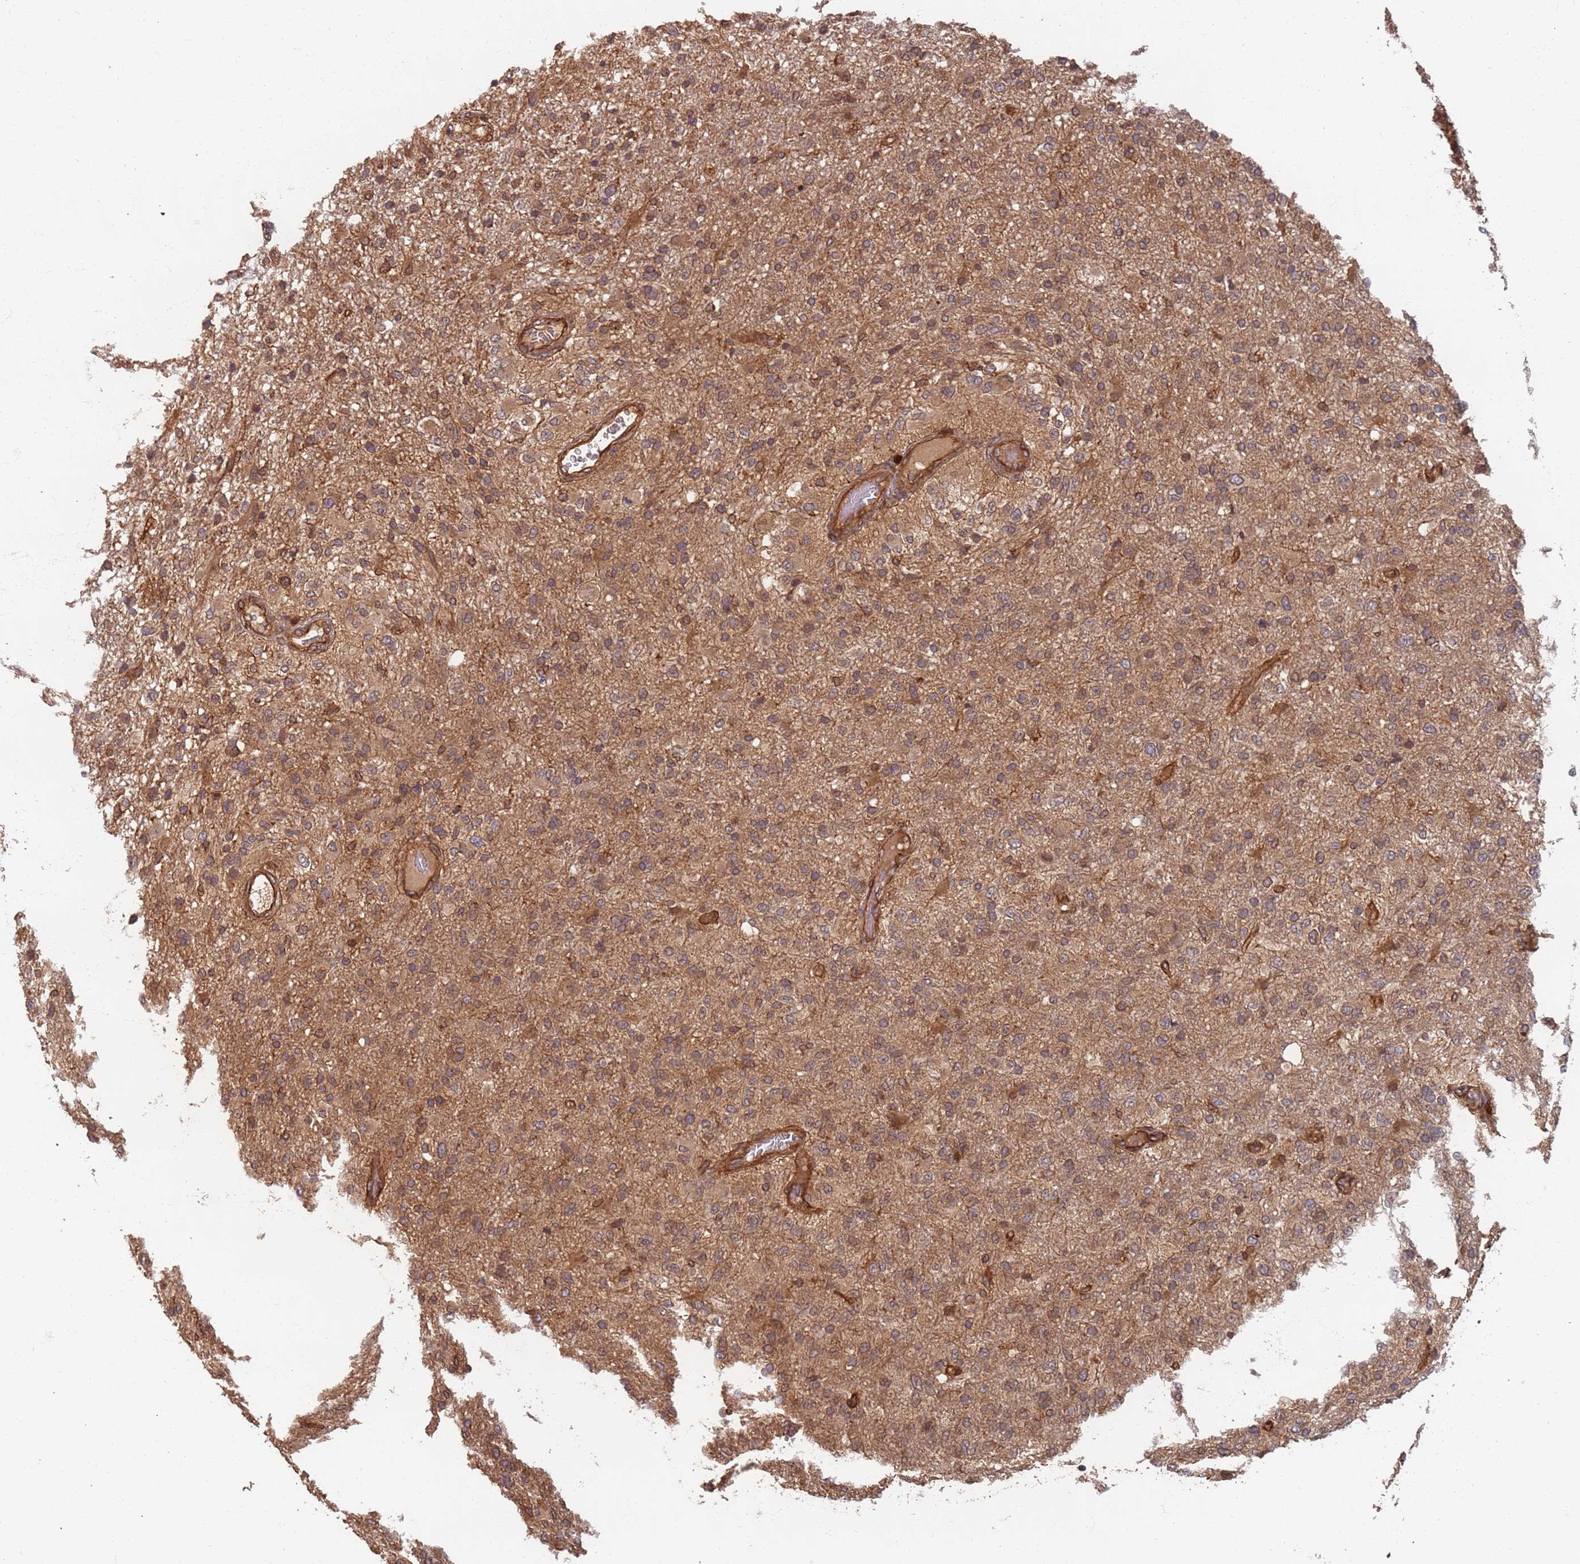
{"staining": {"intensity": "moderate", "quantity": "<25%", "location": "nuclear"}, "tissue": "glioma", "cell_type": "Tumor cells", "image_type": "cancer", "snomed": [{"axis": "morphology", "description": "Glioma, malignant, High grade"}, {"axis": "topography", "description": "Brain"}], "caption": "There is low levels of moderate nuclear positivity in tumor cells of malignant glioma (high-grade), as demonstrated by immunohistochemical staining (brown color).", "gene": "SDCCAG8", "patient": {"sex": "female", "age": 74}}